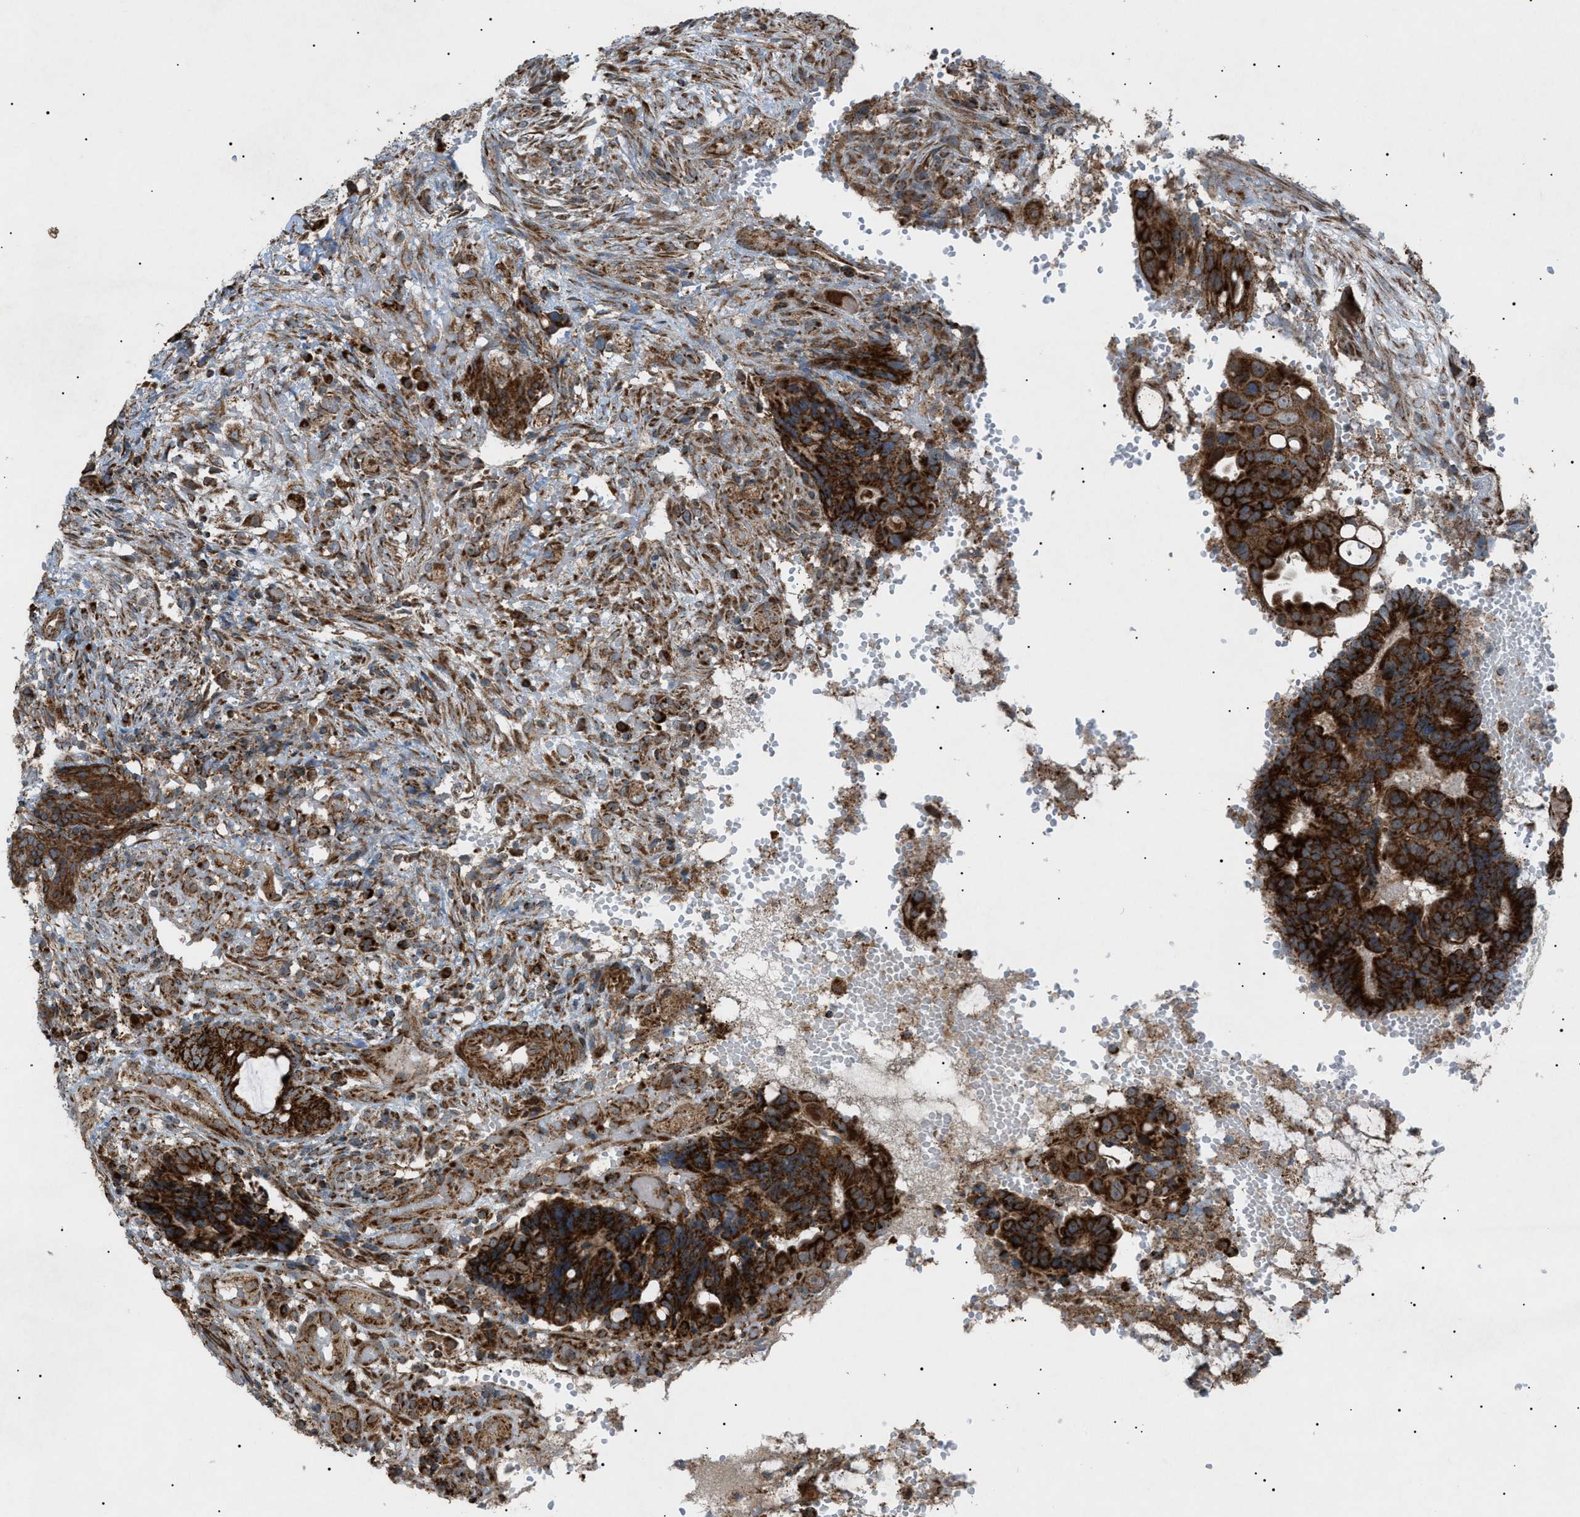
{"staining": {"intensity": "strong", "quantity": ">75%", "location": "cytoplasmic/membranous"}, "tissue": "colorectal cancer", "cell_type": "Tumor cells", "image_type": "cancer", "snomed": [{"axis": "morphology", "description": "Adenocarcinoma, NOS"}, {"axis": "topography", "description": "Colon"}], "caption": "Protein analysis of colorectal cancer tissue shows strong cytoplasmic/membranous positivity in about >75% of tumor cells.", "gene": "C1GALT1C1", "patient": {"sex": "female", "age": 57}}